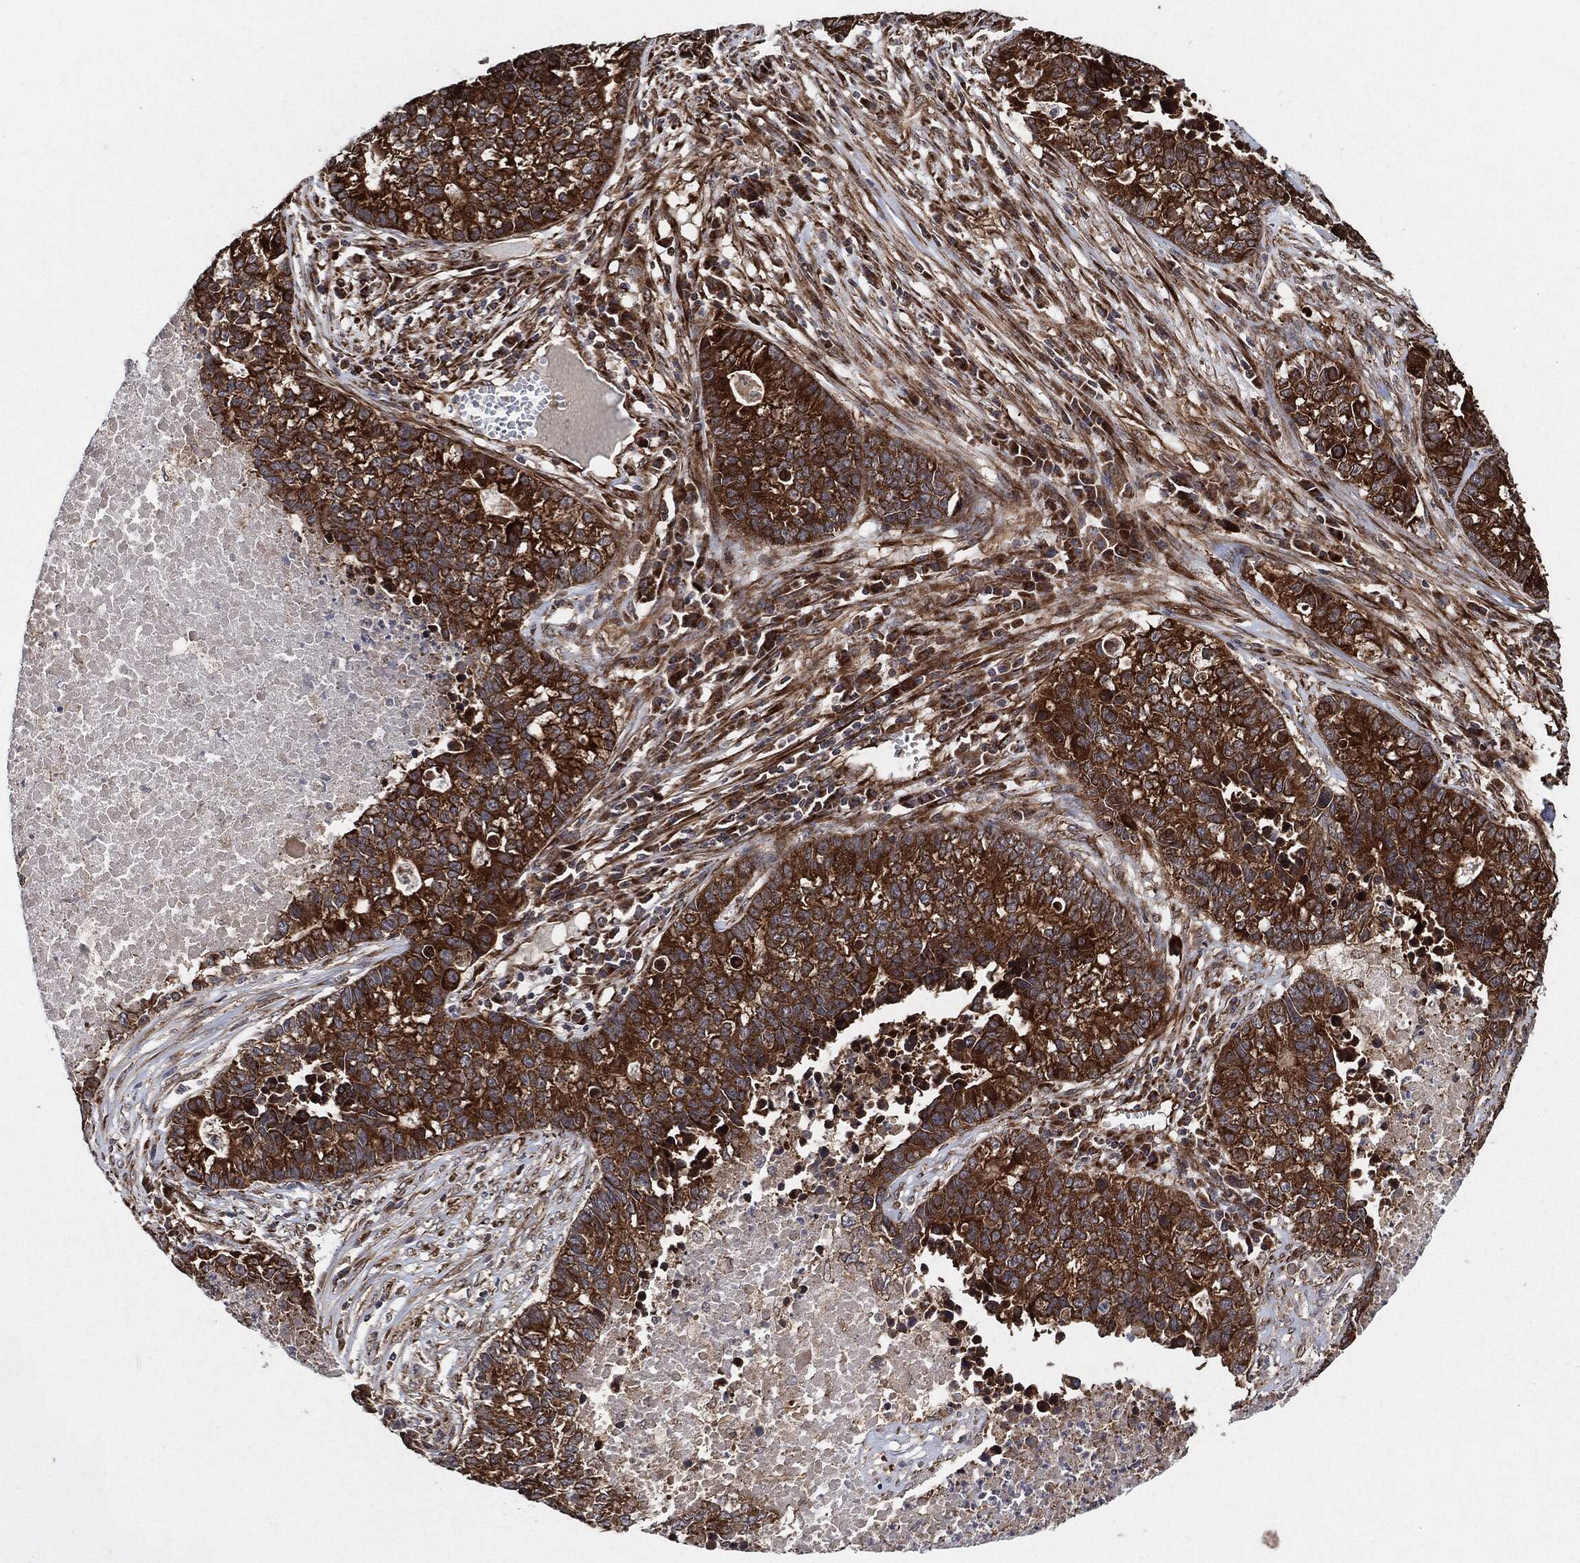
{"staining": {"intensity": "strong", "quantity": ">75%", "location": "cytoplasmic/membranous"}, "tissue": "lung cancer", "cell_type": "Tumor cells", "image_type": "cancer", "snomed": [{"axis": "morphology", "description": "Adenocarcinoma, NOS"}, {"axis": "topography", "description": "Lung"}], "caption": "The histopathology image reveals staining of lung adenocarcinoma, revealing strong cytoplasmic/membranous protein staining (brown color) within tumor cells. Using DAB (3,3'-diaminobenzidine) (brown) and hematoxylin (blue) stains, captured at high magnification using brightfield microscopy.", "gene": "BCAR1", "patient": {"sex": "male", "age": 57}}